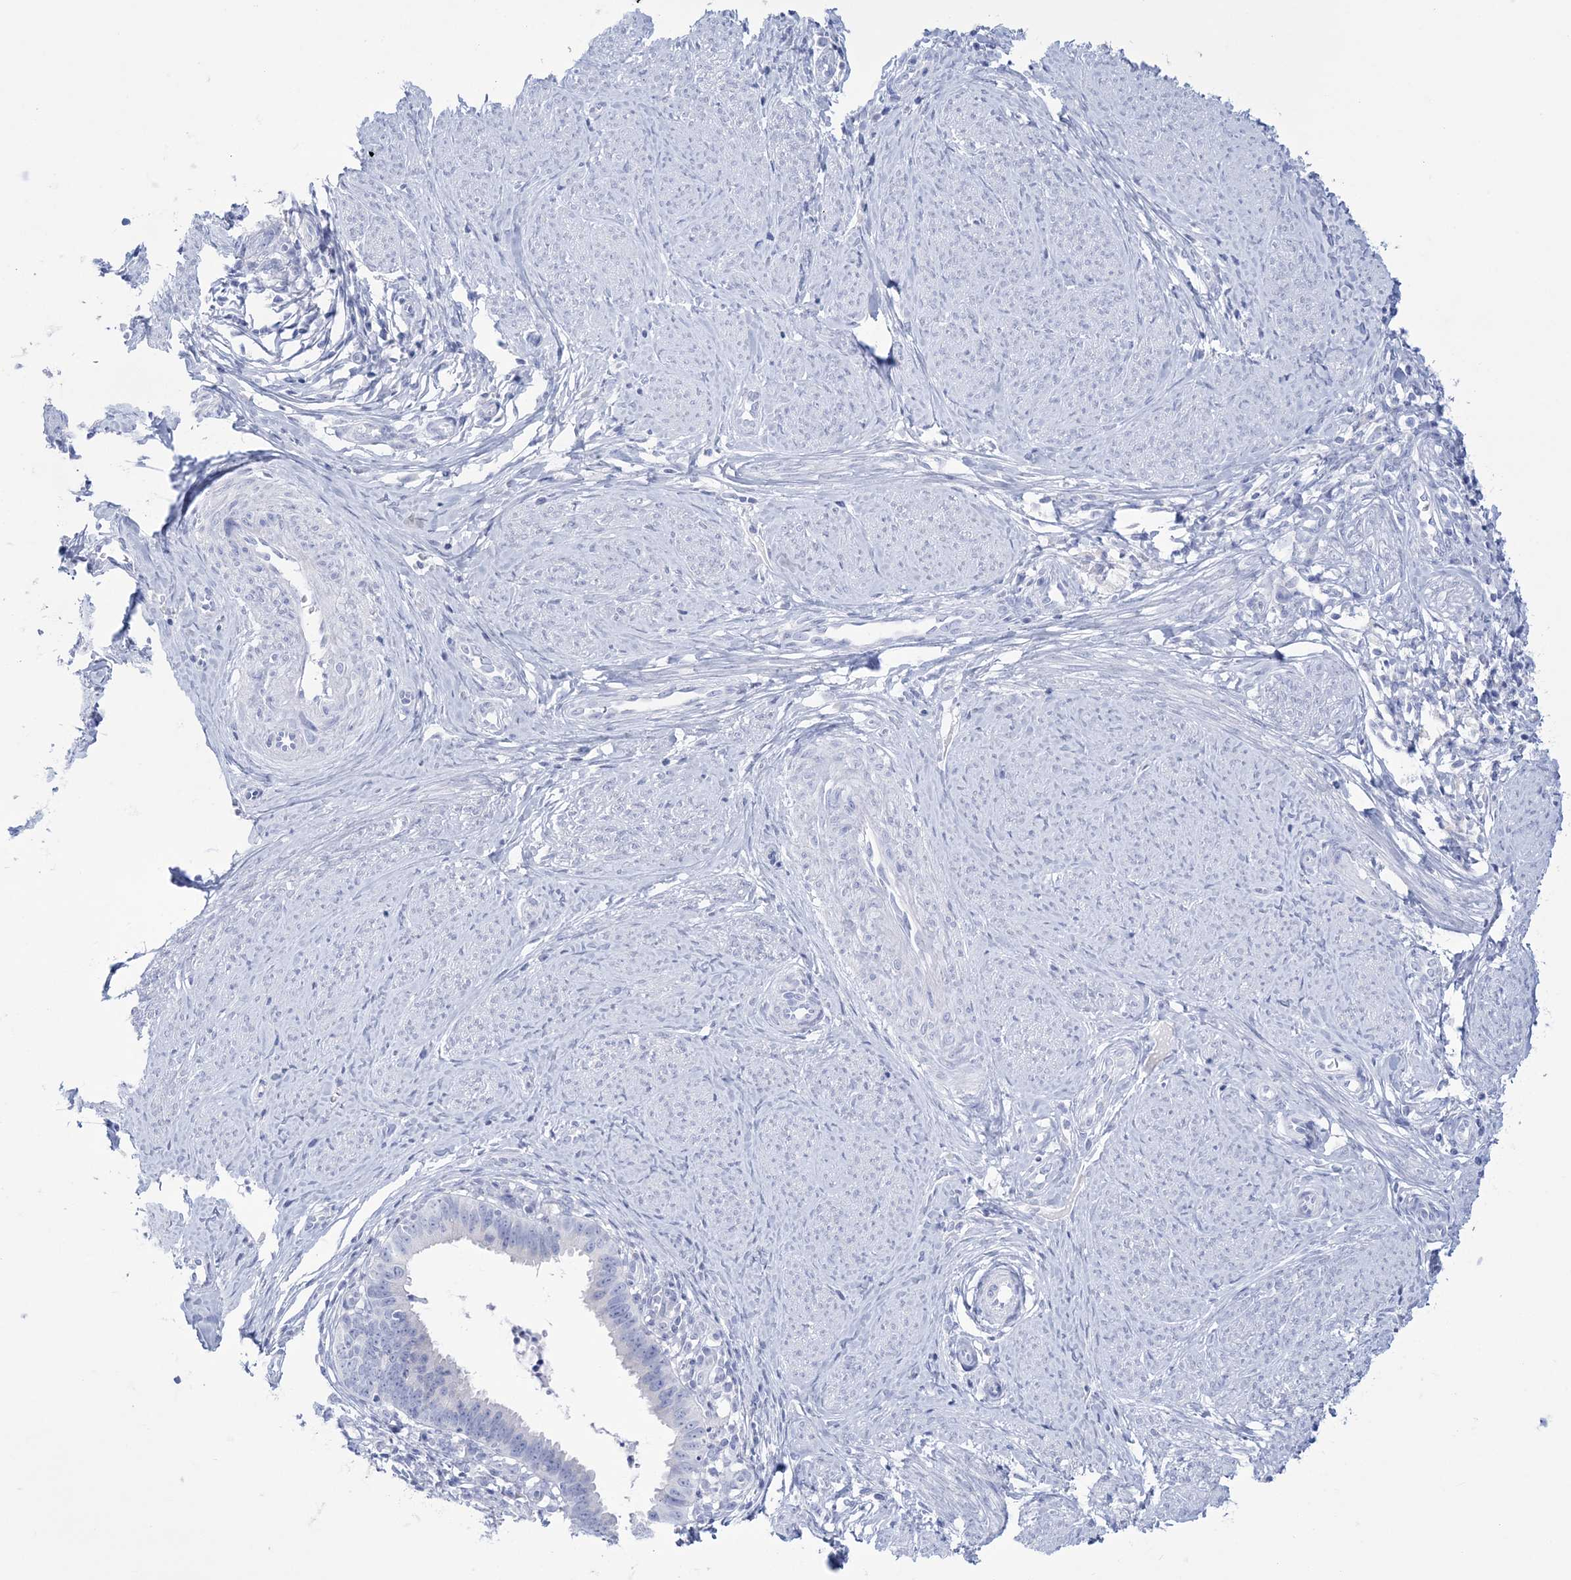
{"staining": {"intensity": "negative", "quantity": "none", "location": "none"}, "tissue": "cervical cancer", "cell_type": "Tumor cells", "image_type": "cancer", "snomed": [{"axis": "morphology", "description": "Adenocarcinoma, NOS"}, {"axis": "topography", "description": "Cervix"}], "caption": "Cervical cancer stained for a protein using IHC shows no expression tumor cells.", "gene": "RBP2", "patient": {"sex": "female", "age": 36}}